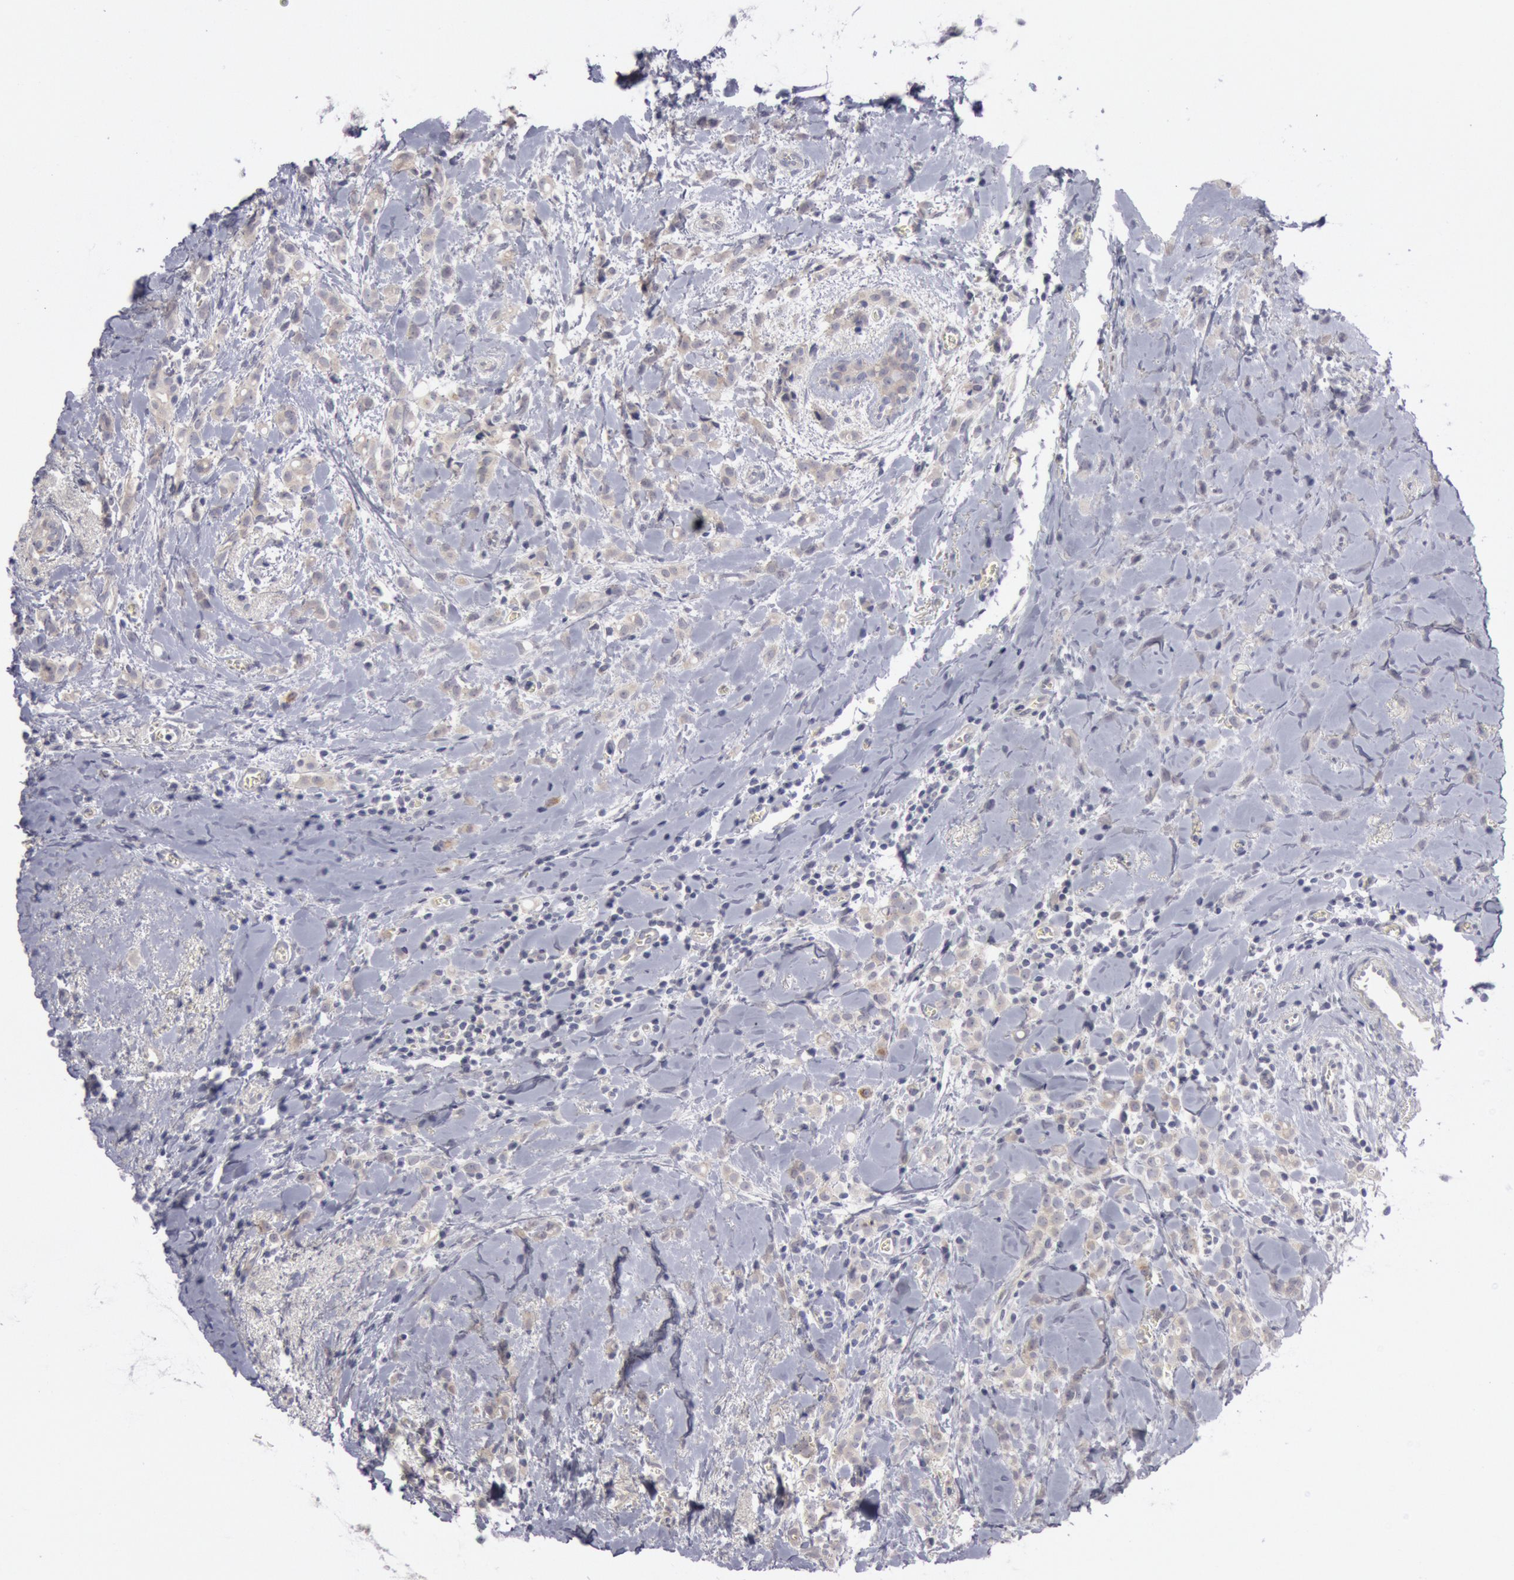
{"staining": {"intensity": "negative", "quantity": "none", "location": "none"}, "tissue": "breast cancer", "cell_type": "Tumor cells", "image_type": "cancer", "snomed": [{"axis": "morphology", "description": "Lobular carcinoma"}, {"axis": "topography", "description": "Breast"}], "caption": "Immunohistochemistry image of neoplastic tissue: human breast cancer stained with DAB reveals no significant protein expression in tumor cells.", "gene": "JOSD1", "patient": {"sex": "female", "age": 57}}